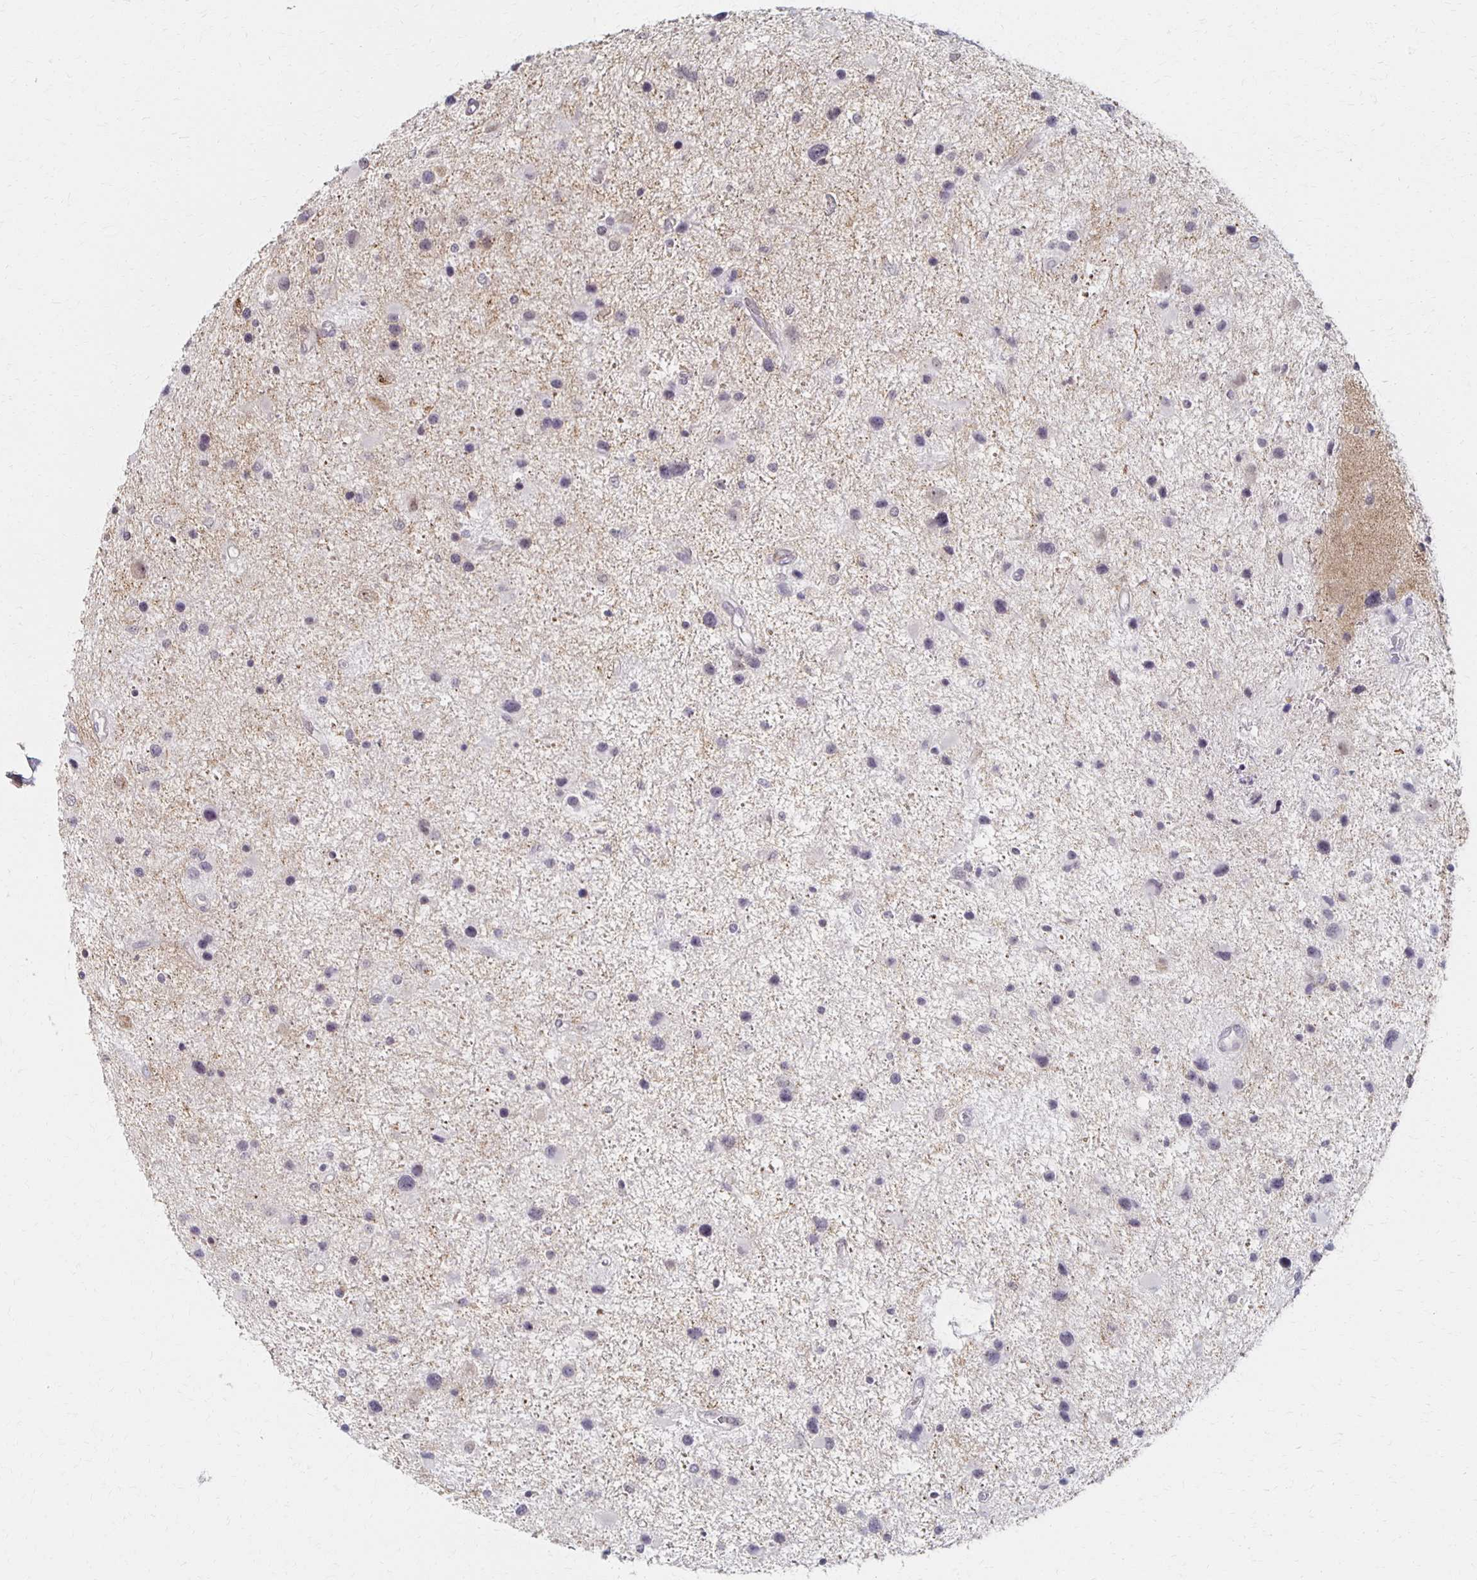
{"staining": {"intensity": "negative", "quantity": "none", "location": "none"}, "tissue": "glioma", "cell_type": "Tumor cells", "image_type": "cancer", "snomed": [{"axis": "morphology", "description": "Glioma, malignant, Low grade"}, {"axis": "topography", "description": "Brain"}], "caption": "Immunohistochemistry photomicrograph of neoplastic tissue: human malignant glioma (low-grade) stained with DAB exhibits no significant protein expression in tumor cells.", "gene": "PRKCB", "patient": {"sex": "female", "age": 32}}